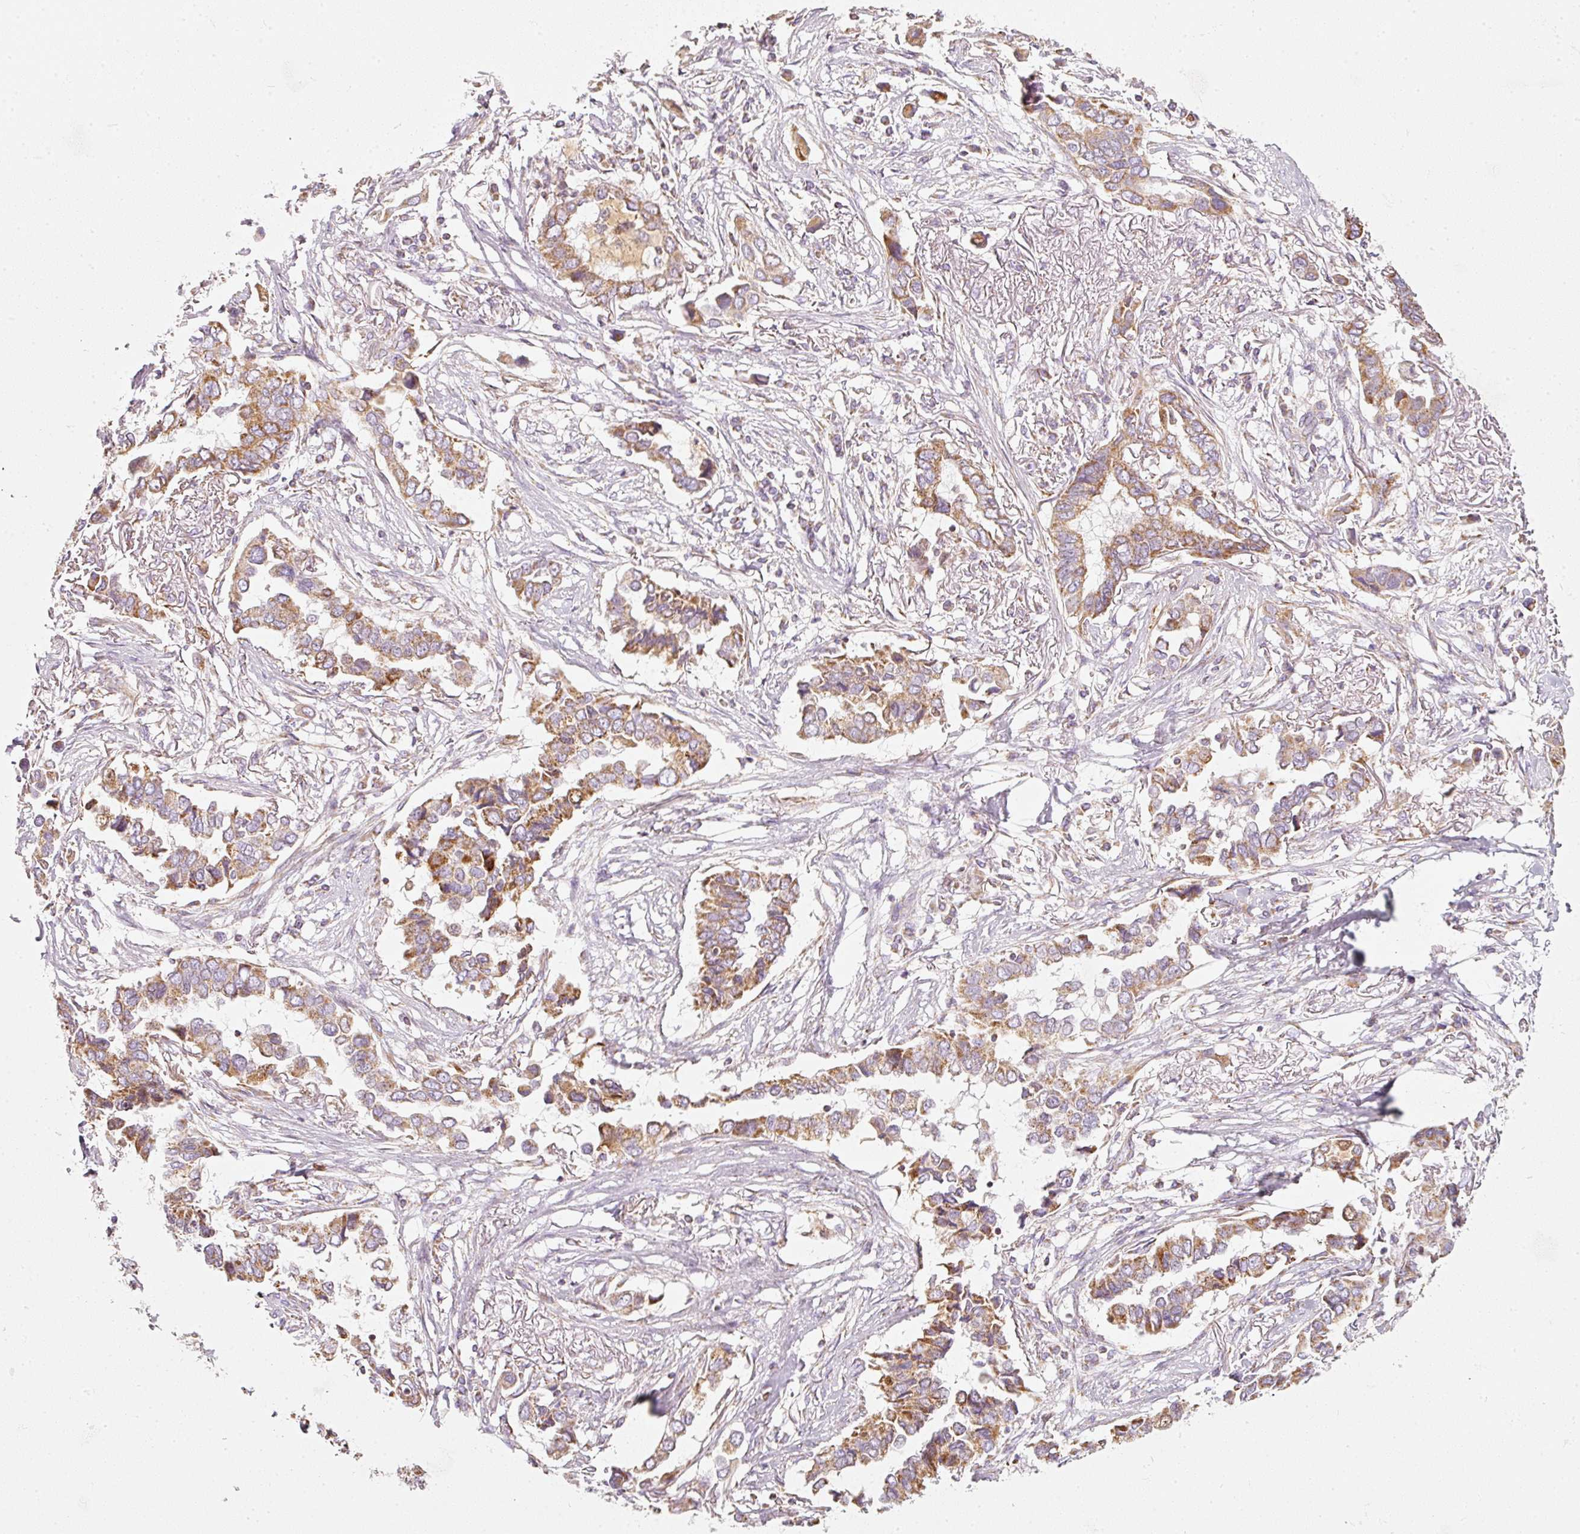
{"staining": {"intensity": "moderate", "quantity": ">75%", "location": "cytoplasmic/membranous,nuclear"}, "tissue": "lung cancer", "cell_type": "Tumor cells", "image_type": "cancer", "snomed": [{"axis": "morphology", "description": "Adenocarcinoma, NOS"}, {"axis": "topography", "description": "Lung"}], "caption": "Lung adenocarcinoma tissue reveals moderate cytoplasmic/membranous and nuclear staining in approximately >75% of tumor cells, visualized by immunohistochemistry. The staining is performed using DAB brown chromogen to label protein expression. The nuclei are counter-stained blue using hematoxylin.", "gene": "DUT", "patient": {"sex": "female", "age": 76}}